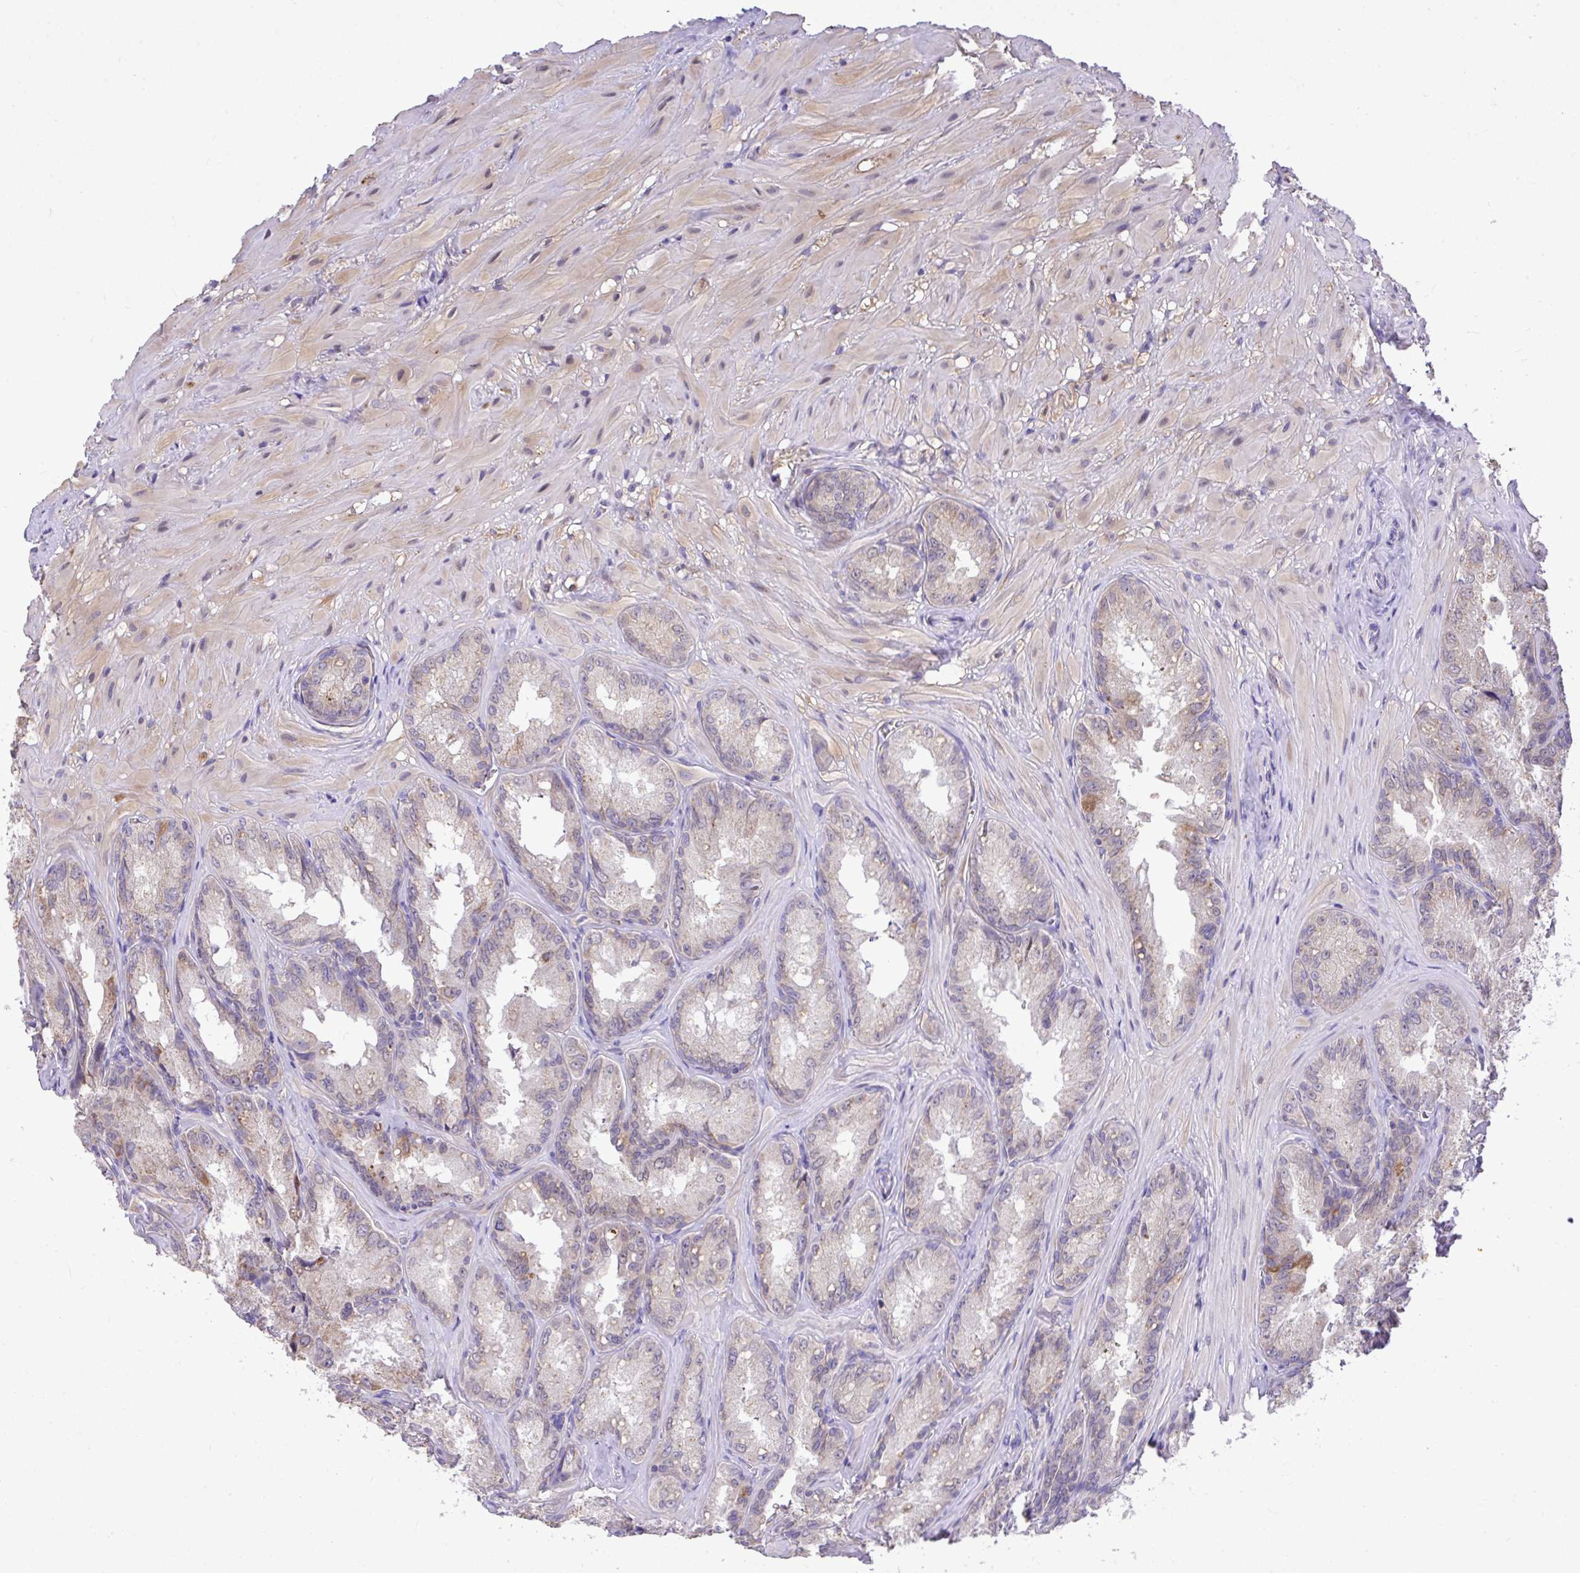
{"staining": {"intensity": "weak", "quantity": "25%-75%", "location": "cytoplasmic/membranous"}, "tissue": "seminal vesicle", "cell_type": "Glandular cells", "image_type": "normal", "snomed": [{"axis": "morphology", "description": "Normal tissue, NOS"}, {"axis": "topography", "description": "Seminal veicle"}], "caption": "Immunohistochemistry histopathology image of normal seminal vesicle stained for a protein (brown), which shows low levels of weak cytoplasmic/membranous expression in approximately 25%-75% of glandular cells.", "gene": "MPC2", "patient": {"sex": "male", "age": 47}}